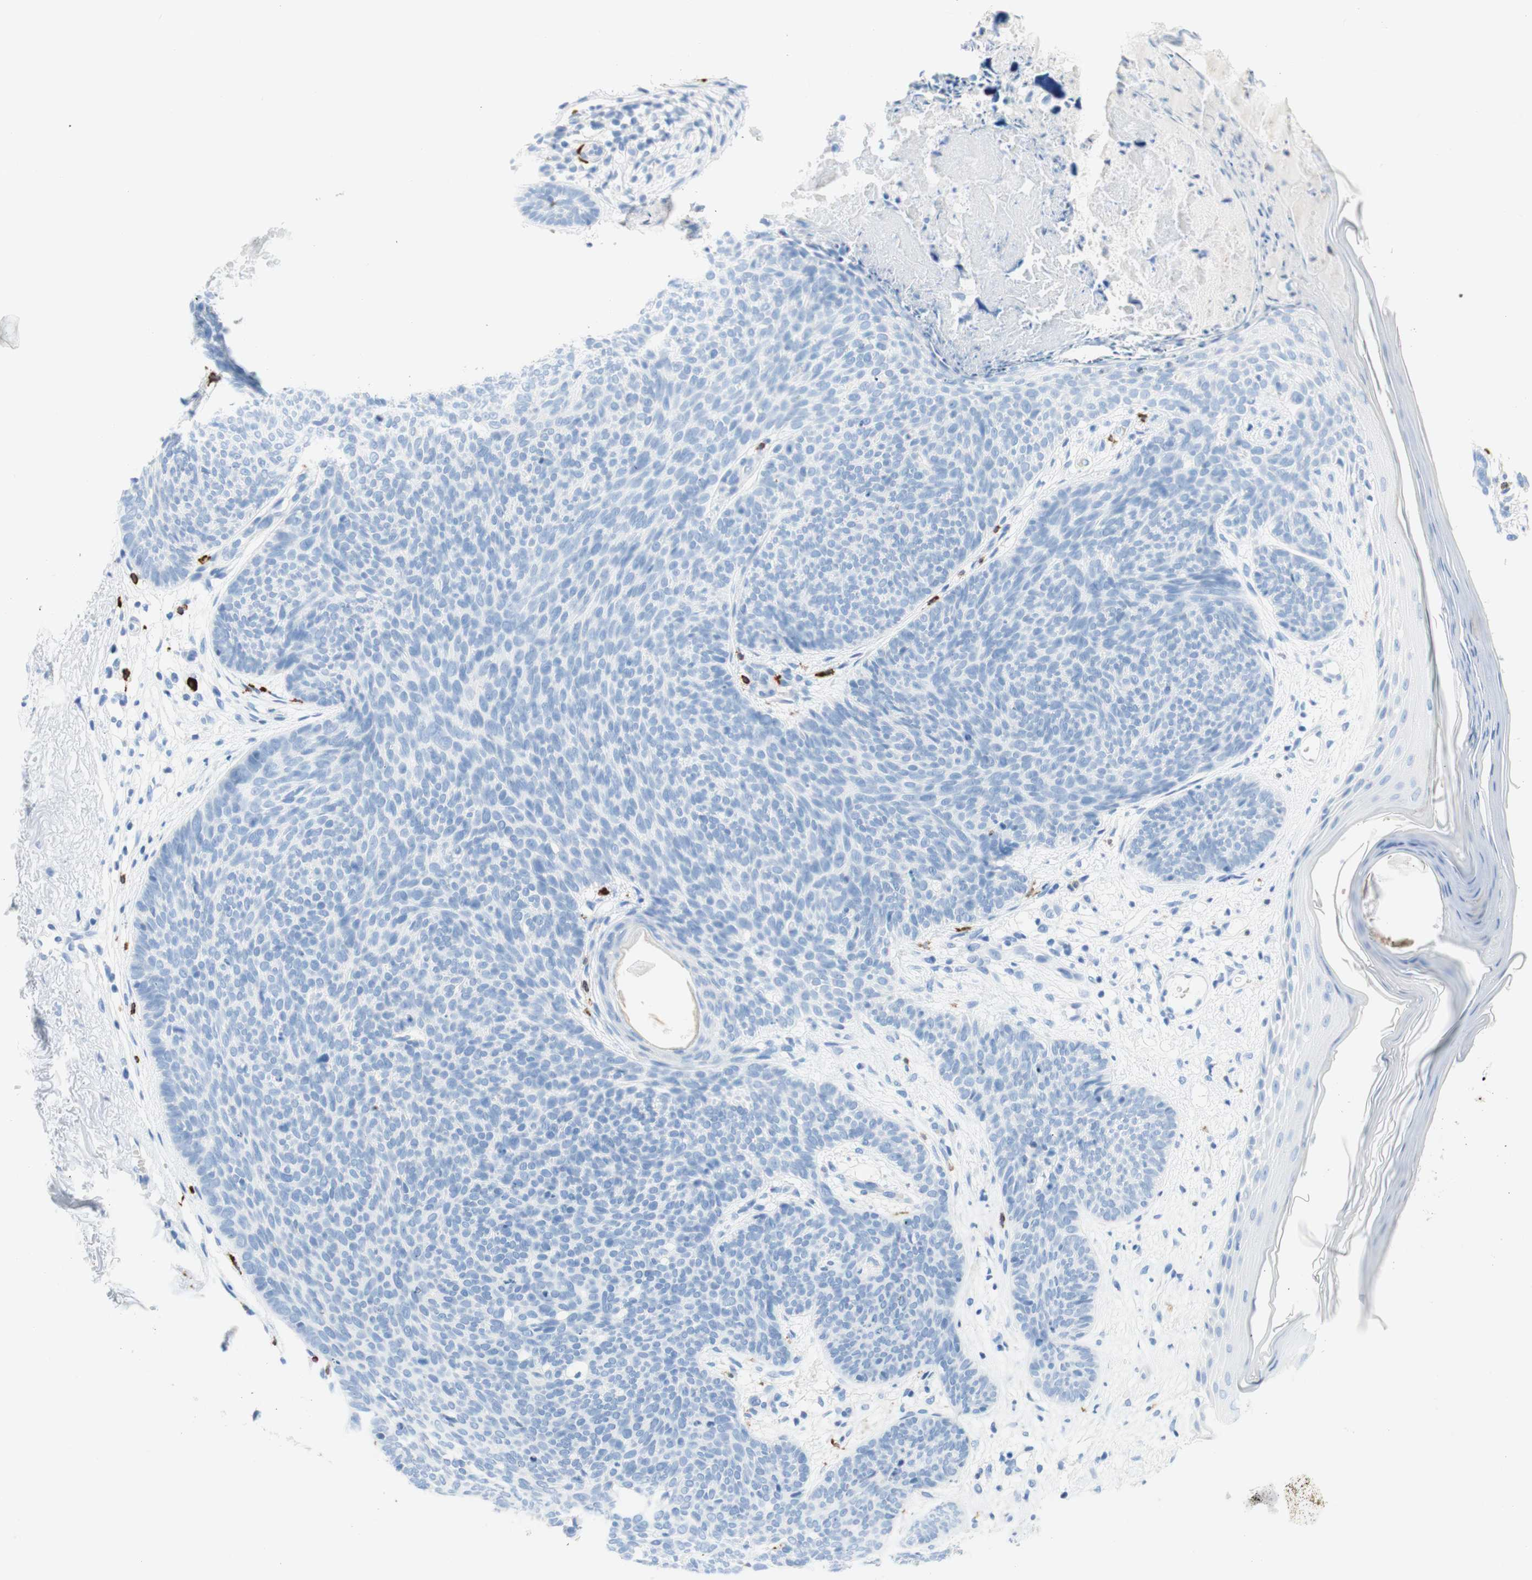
{"staining": {"intensity": "negative", "quantity": "none", "location": "none"}, "tissue": "skin cancer", "cell_type": "Tumor cells", "image_type": "cancer", "snomed": [{"axis": "morphology", "description": "Normal tissue, NOS"}, {"axis": "morphology", "description": "Basal cell carcinoma"}, {"axis": "topography", "description": "Skin"}], "caption": "This is a photomicrograph of IHC staining of basal cell carcinoma (skin), which shows no positivity in tumor cells.", "gene": "CEACAM1", "patient": {"sex": "female", "age": 70}}